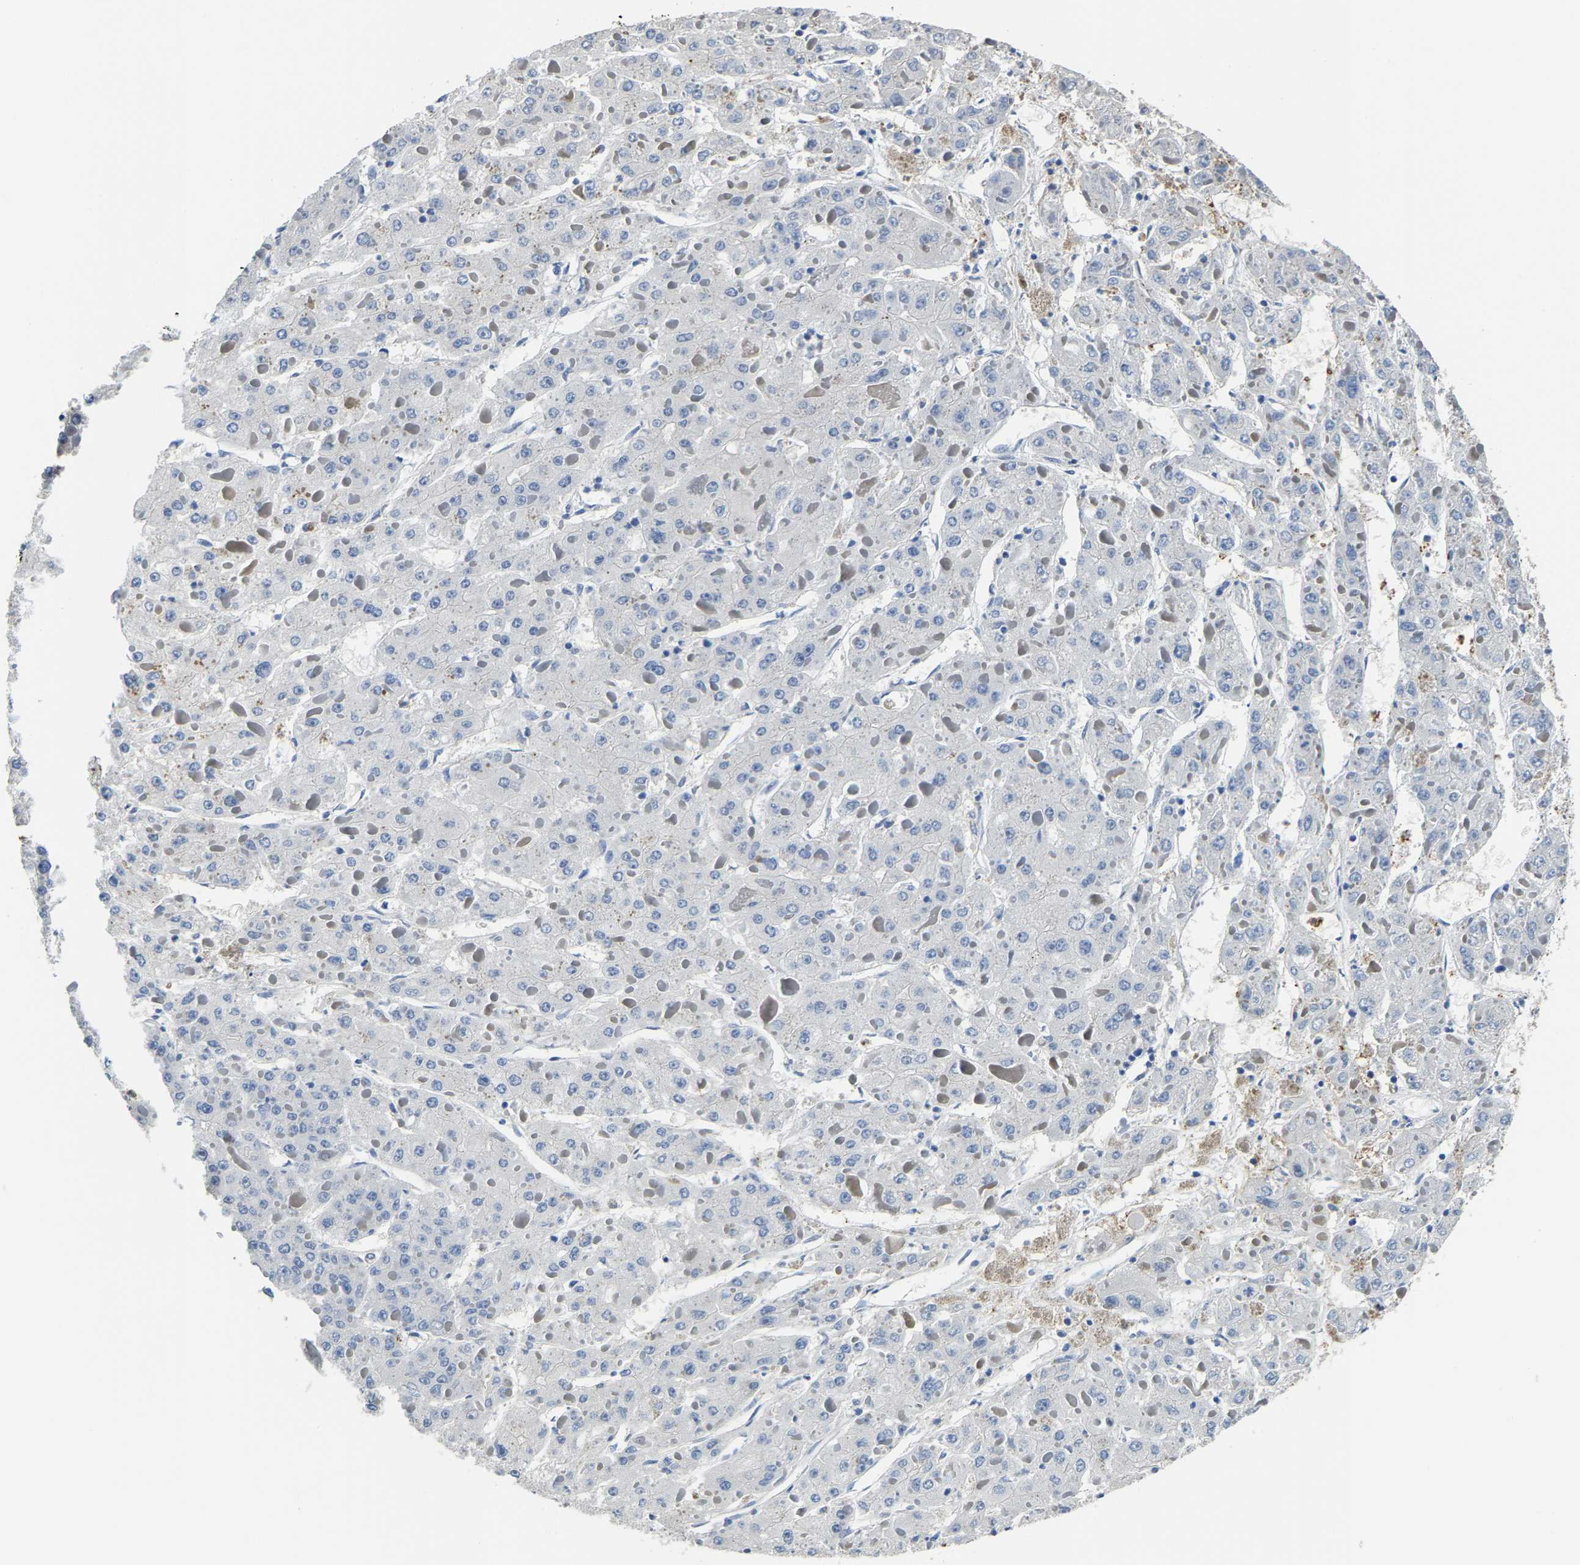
{"staining": {"intensity": "negative", "quantity": "none", "location": "none"}, "tissue": "liver cancer", "cell_type": "Tumor cells", "image_type": "cancer", "snomed": [{"axis": "morphology", "description": "Carcinoma, Hepatocellular, NOS"}, {"axis": "topography", "description": "Liver"}], "caption": "A high-resolution image shows immunohistochemistry staining of hepatocellular carcinoma (liver), which exhibits no significant expression in tumor cells.", "gene": "TRAF6", "patient": {"sex": "female", "age": 73}}